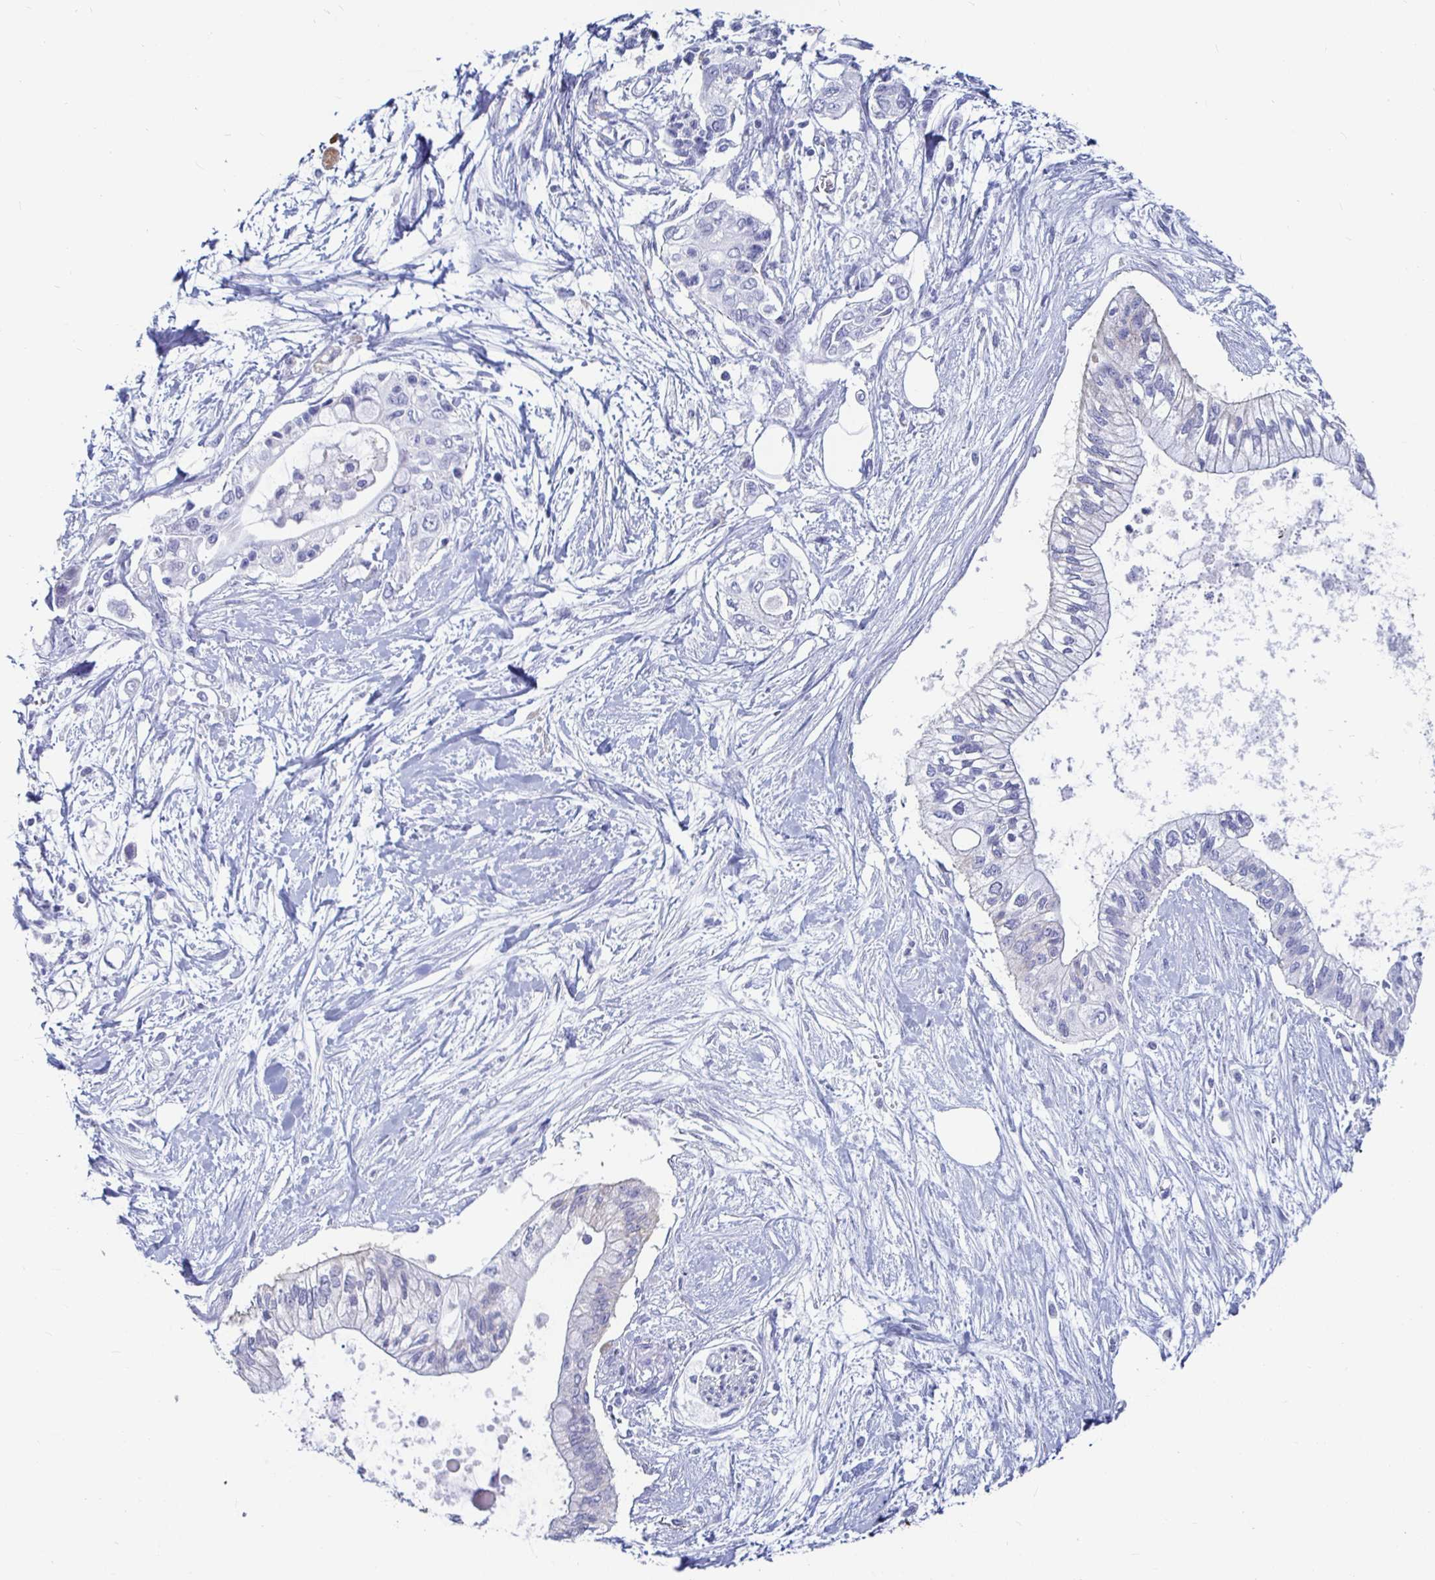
{"staining": {"intensity": "negative", "quantity": "none", "location": "none"}, "tissue": "pancreatic cancer", "cell_type": "Tumor cells", "image_type": "cancer", "snomed": [{"axis": "morphology", "description": "Adenocarcinoma, NOS"}, {"axis": "topography", "description": "Pancreas"}], "caption": "An immunohistochemistry (IHC) histopathology image of pancreatic cancer is shown. There is no staining in tumor cells of pancreatic cancer.", "gene": "CA9", "patient": {"sex": "female", "age": 77}}